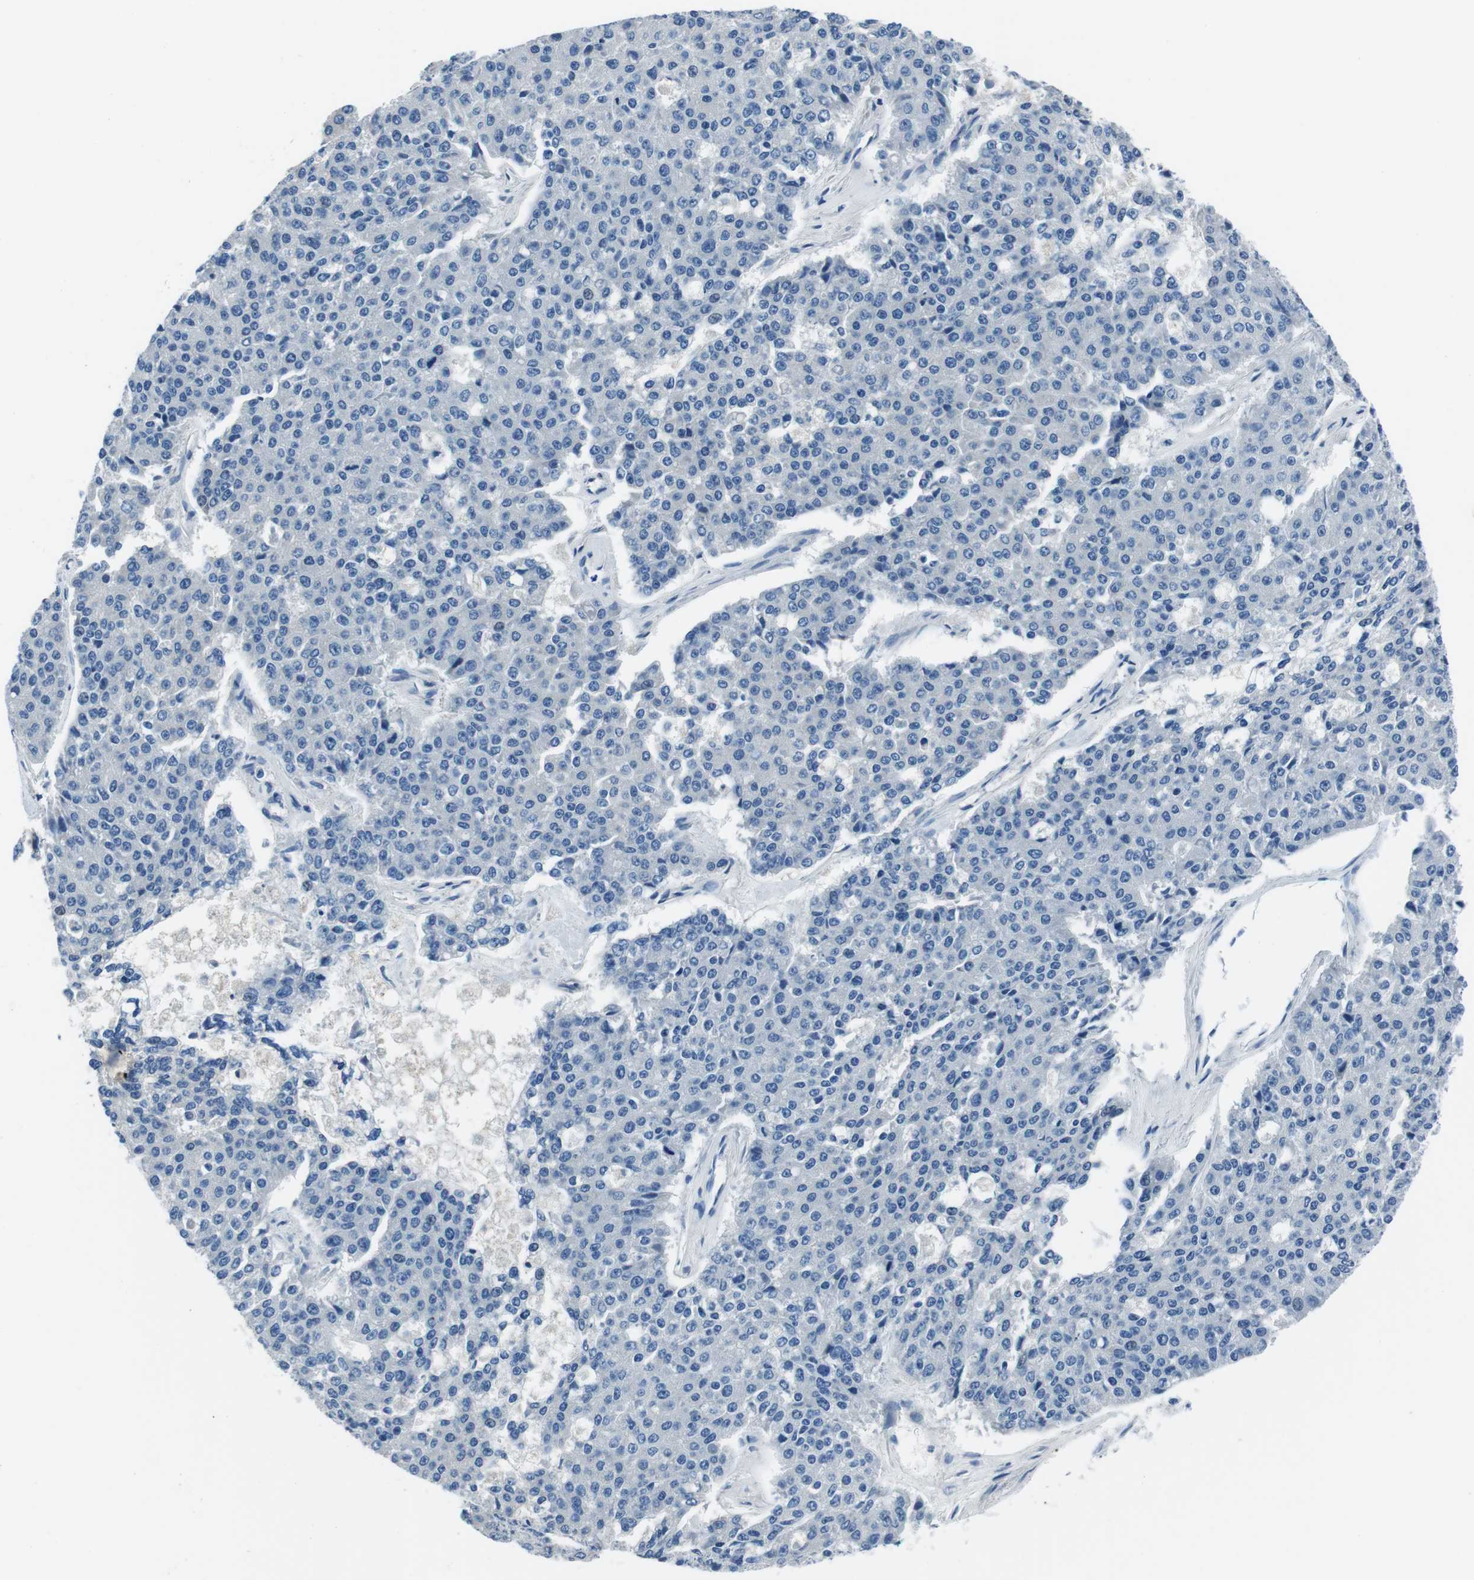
{"staining": {"intensity": "negative", "quantity": "none", "location": "none"}, "tissue": "pancreatic cancer", "cell_type": "Tumor cells", "image_type": "cancer", "snomed": [{"axis": "morphology", "description": "Adenocarcinoma, NOS"}, {"axis": "topography", "description": "Pancreas"}], "caption": "Adenocarcinoma (pancreatic) was stained to show a protein in brown. There is no significant staining in tumor cells.", "gene": "CASQ1", "patient": {"sex": "male", "age": 50}}